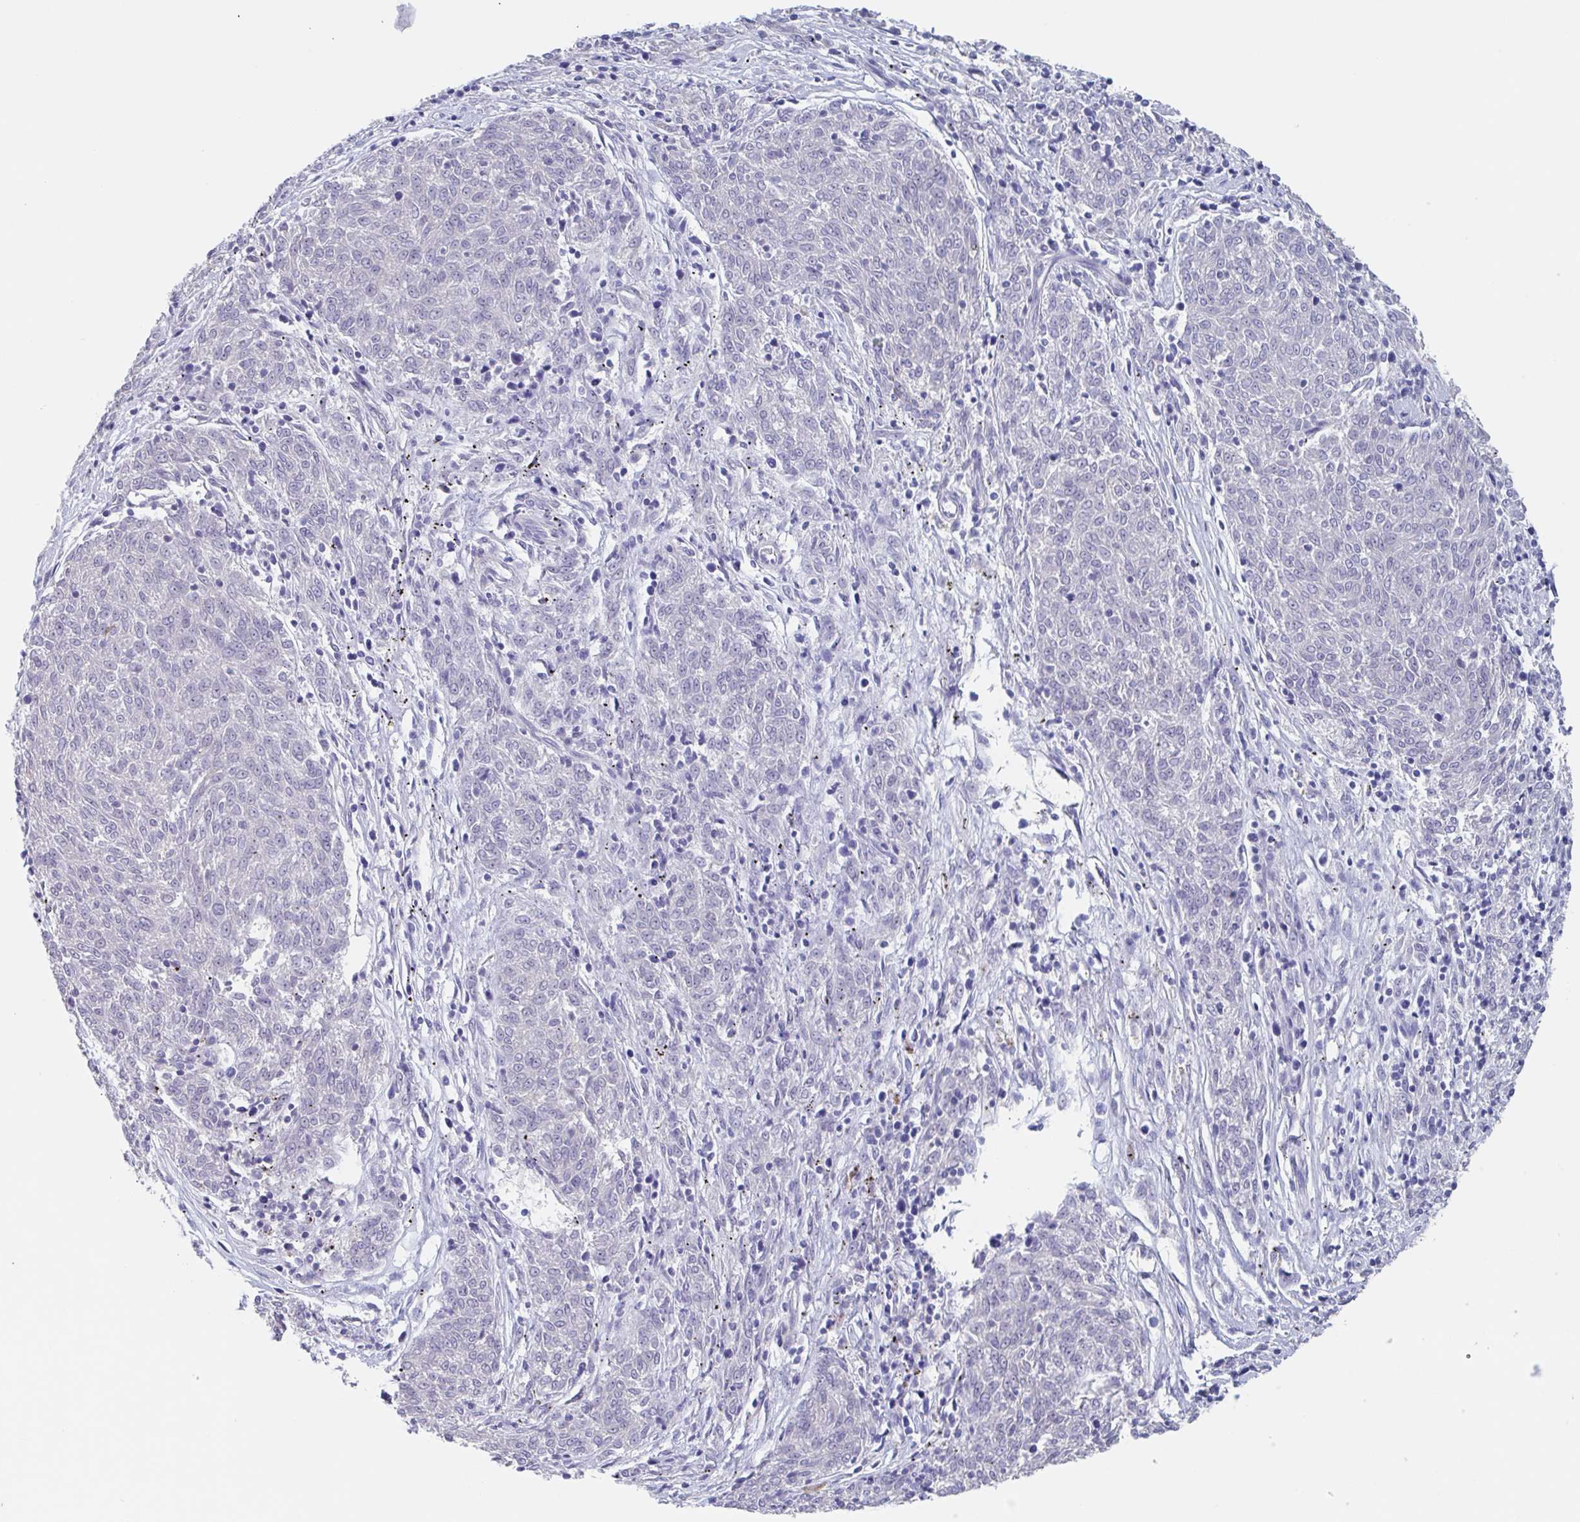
{"staining": {"intensity": "negative", "quantity": "none", "location": "none"}, "tissue": "melanoma", "cell_type": "Tumor cells", "image_type": "cancer", "snomed": [{"axis": "morphology", "description": "Malignant melanoma, NOS"}, {"axis": "topography", "description": "Skin"}], "caption": "The micrograph reveals no significant staining in tumor cells of malignant melanoma.", "gene": "NOXRED1", "patient": {"sex": "female", "age": 72}}